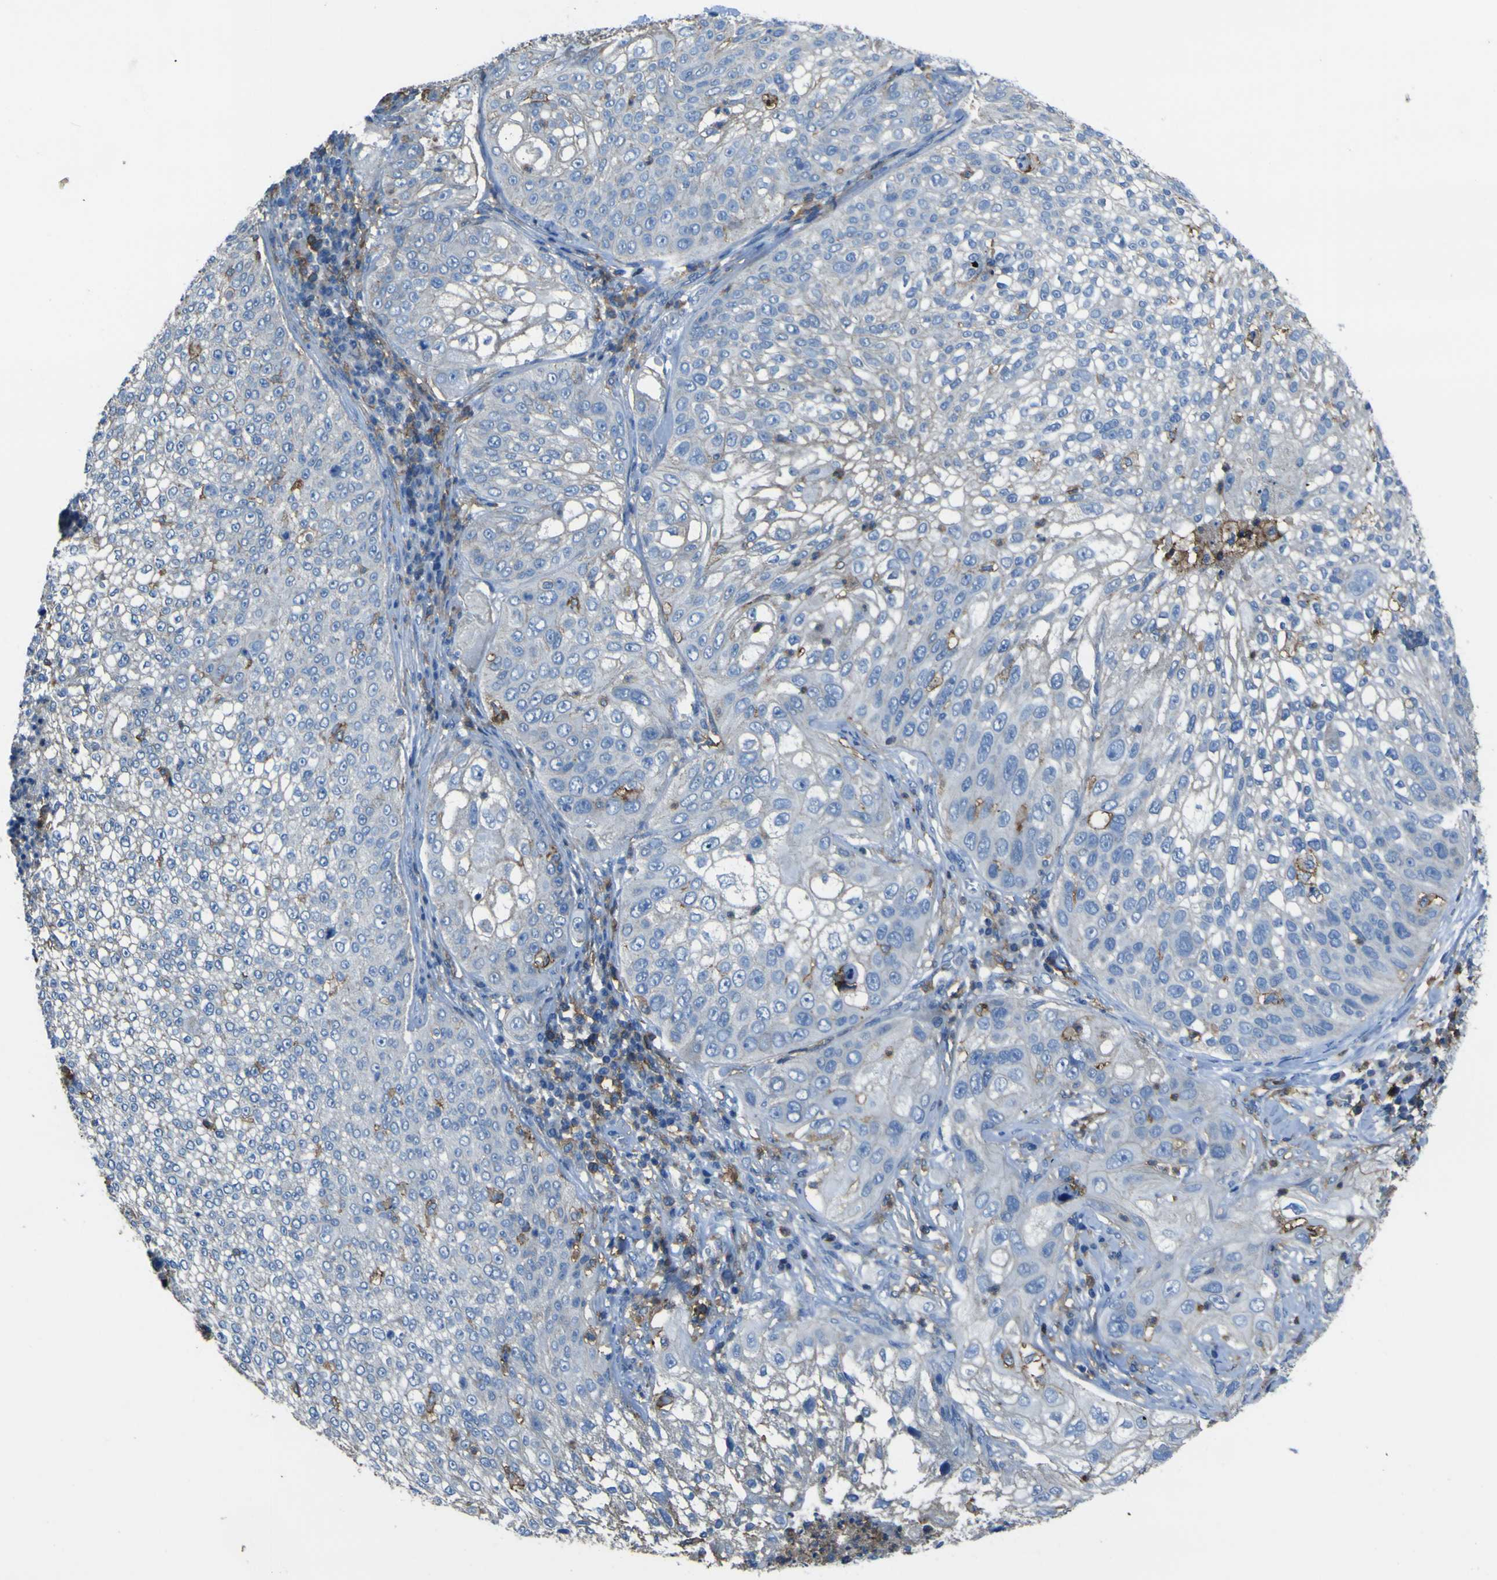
{"staining": {"intensity": "negative", "quantity": "none", "location": "none"}, "tissue": "lung cancer", "cell_type": "Tumor cells", "image_type": "cancer", "snomed": [{"axis": "morphology", "description": "Inflammation, NOS"}, {"axis": "morphology", "description": "Squamous cell carcinoma, NOS"}, {"axis": "topography", "description": "Lymph node"}, {"axis": "topography", "description": "Soft tissue"}, {"axis": "topography", "description": "Lung"}], "caption": "The immunohistochemistry micrograph has no significant expression in tumor cells of lung cancer tissue.", "gene": "LAIR1", "patient": {"sex": "male", "age": 66}}